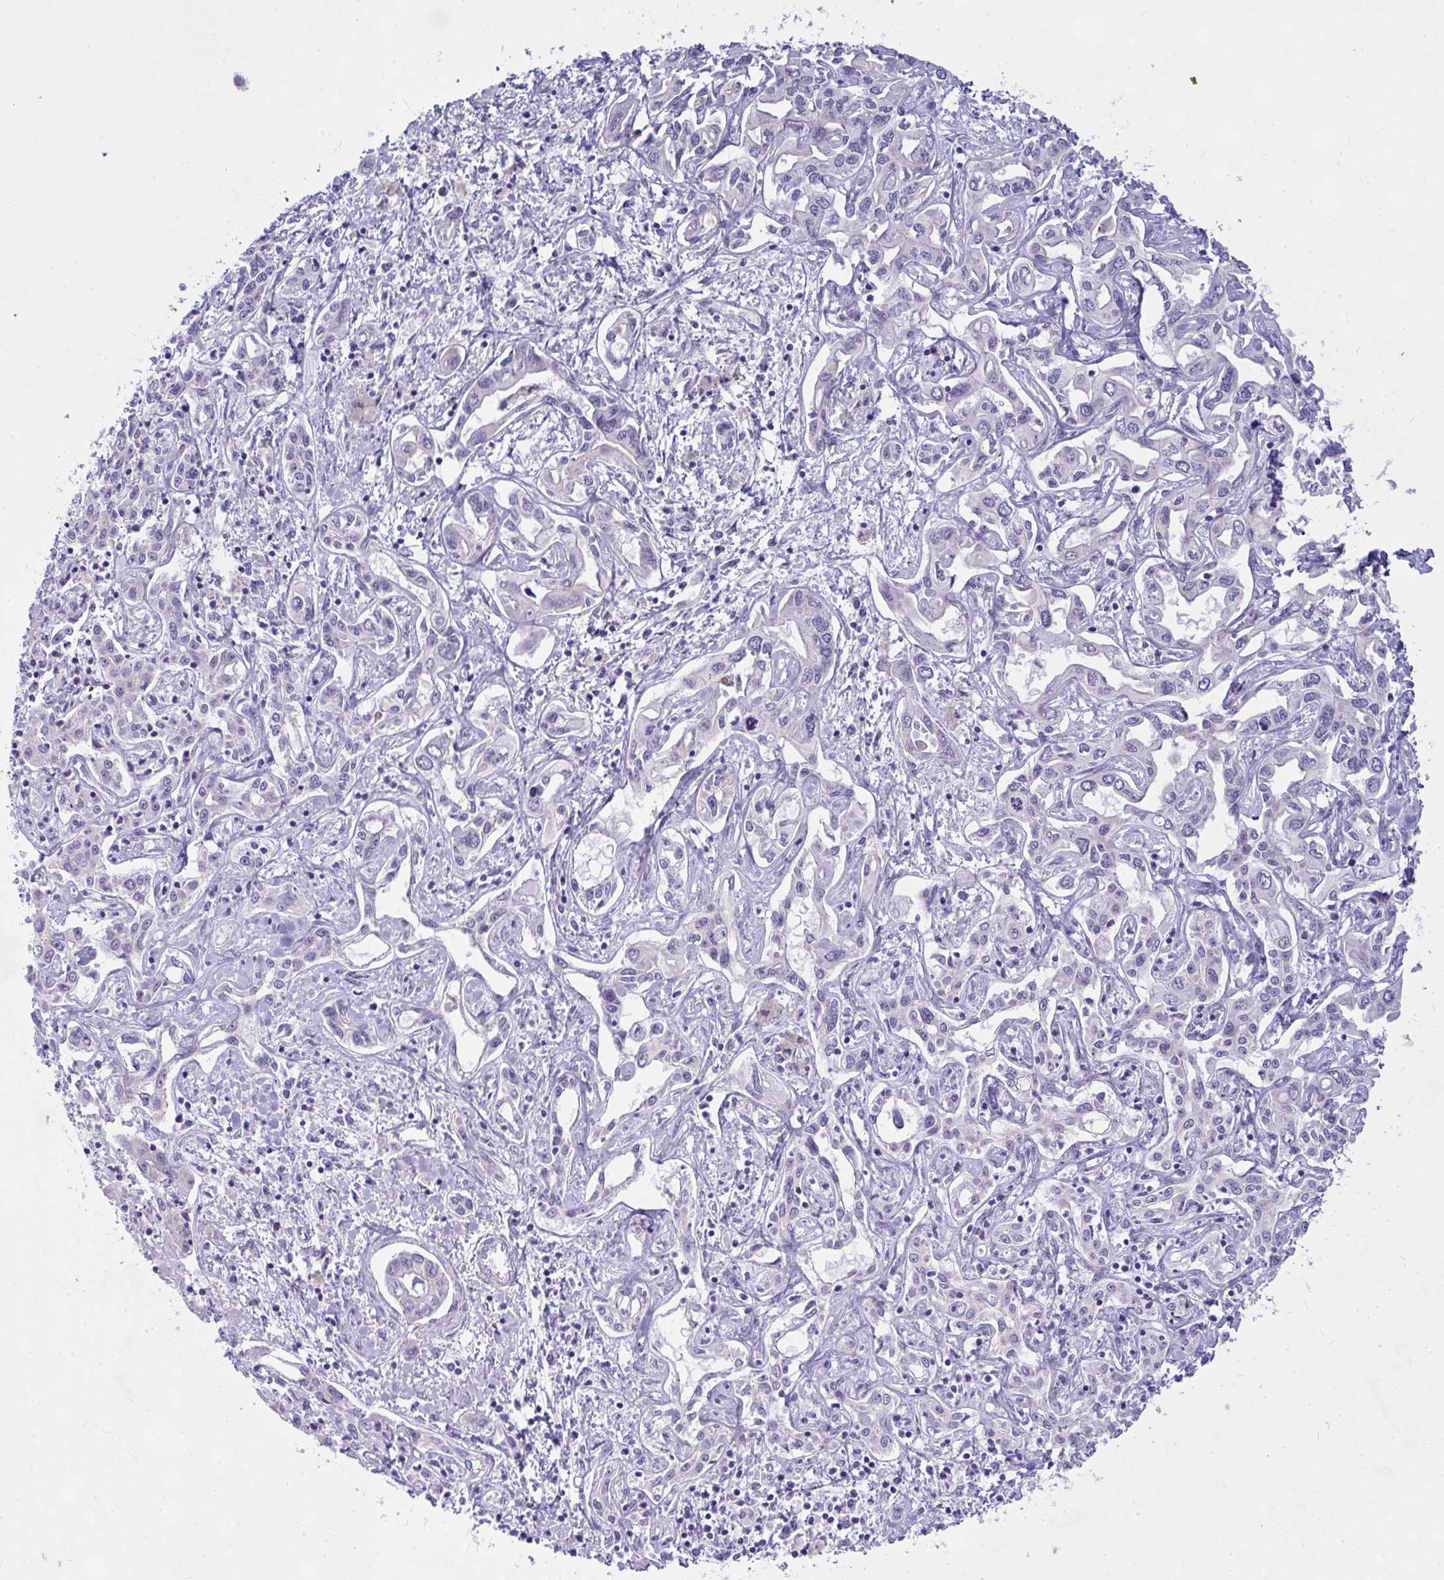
{"staining": {"intensity": "negative", "quantity": "none", "location": "none"}, "tissue": "liver cancer", "cell_type": "Tumor cells", "image_type": "cancer", "snomed": [{"axis": "morphology", "description": "Cholangiocarcinoma"}, {"axis": "topography", "description": "Liver"}], "caption": "IHC photomicrograph of liver cancer (cholangiocarcinoma) stained for a protein (brown), which shows no expression in tumor cells.", "gene": "NFXL1", "patient": {"sex": "female", "age": 64}}